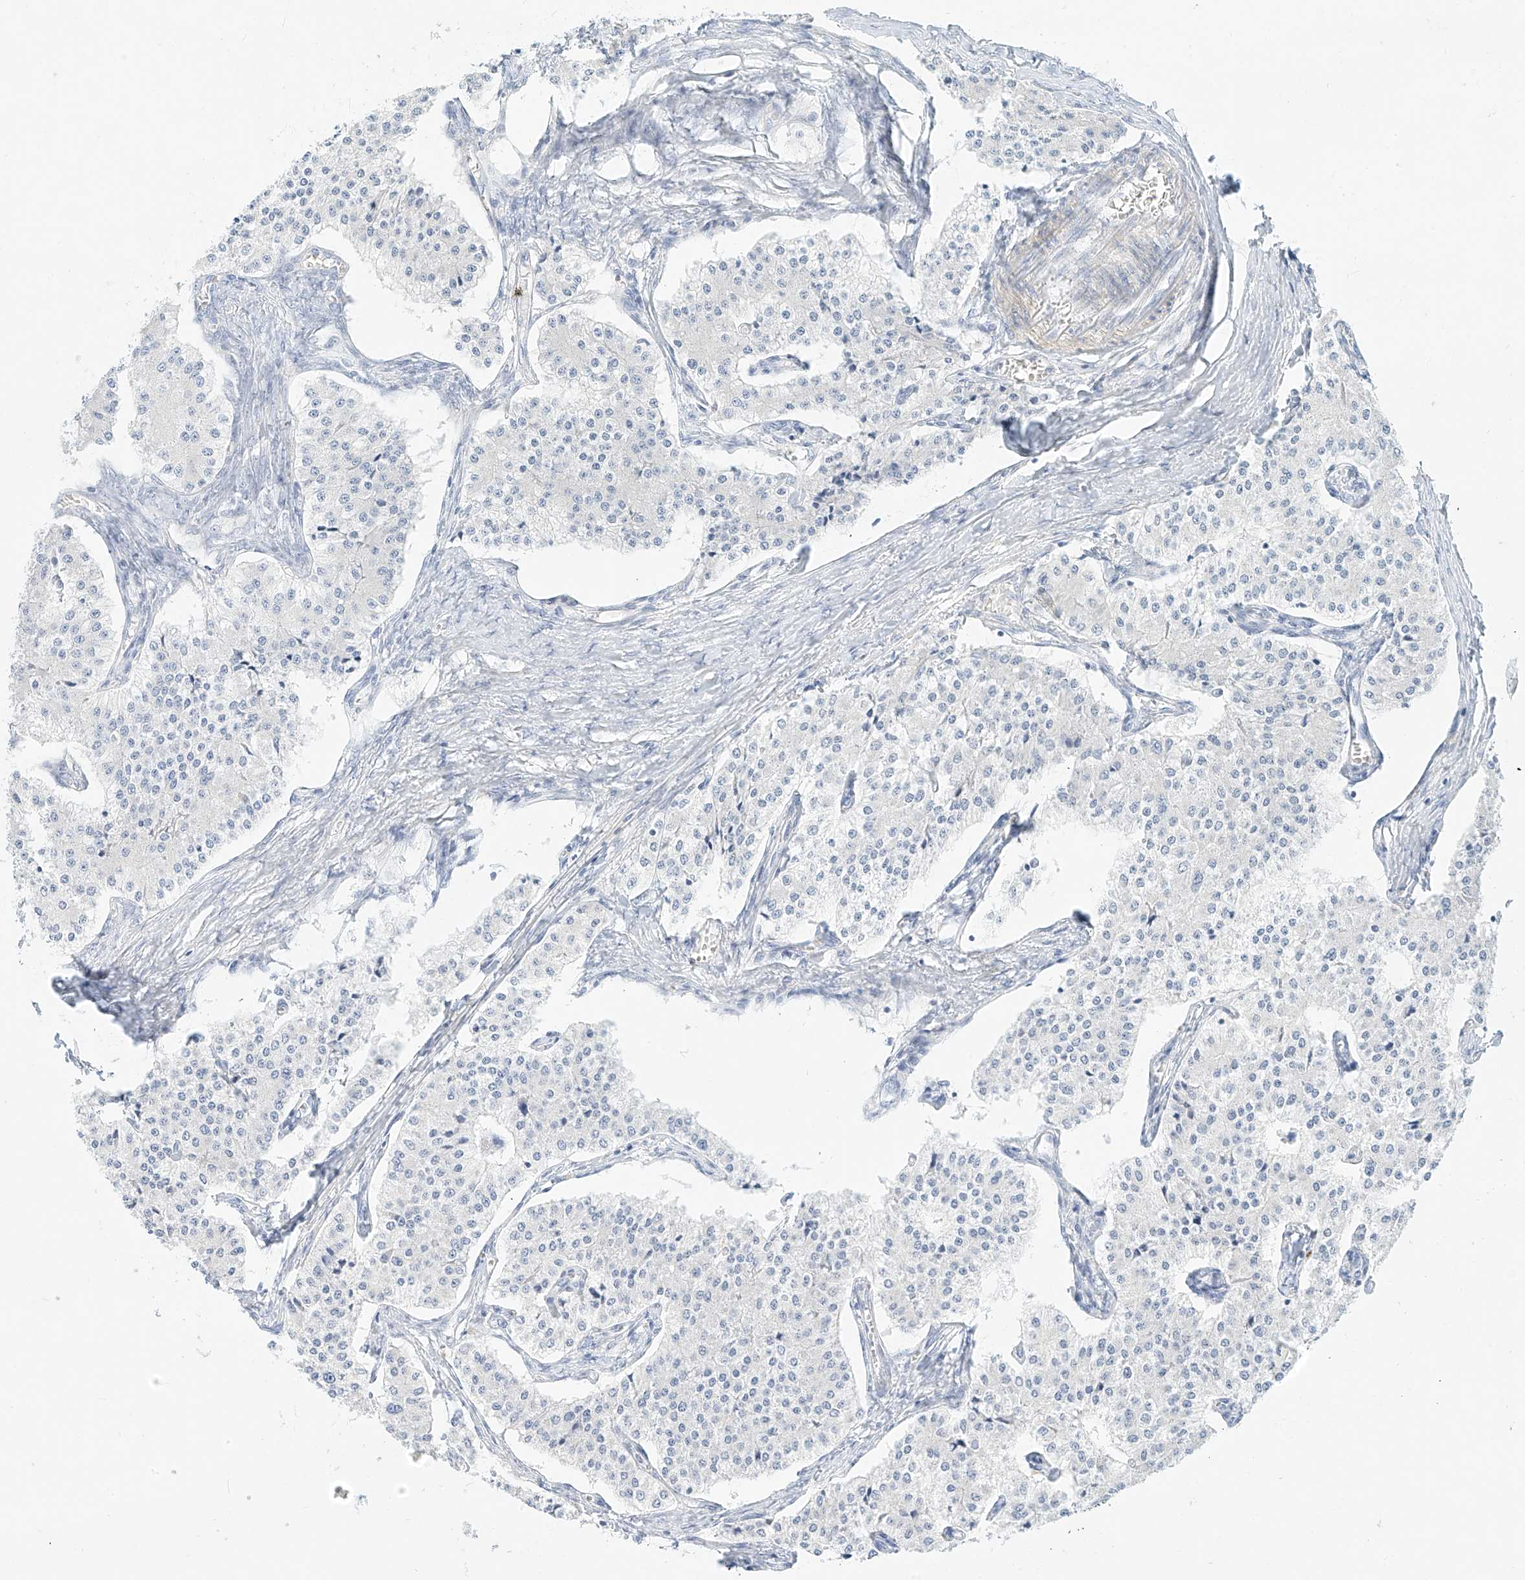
{"staining": {"intensity": "negative", "quantity": "none", "location": "none"}, "tissue": "carcinoid", "cell_type": "Tumor cells", "image_type": "cancer", "snomed": [{"axis": "morphology", "description": "Carcinoid, malignant, NOS"}, {"axis": "topography", "description": "Colon"}], "caption": "Immunohistochemistry (IHC) histopathology image of neoplastic tissue: human malignant carcinoid stained with DAB demonstrates no significant protein staining in tumor cells.", "gene": "ST3GAL5", "patient": {"sex": "female", "age": 52}}